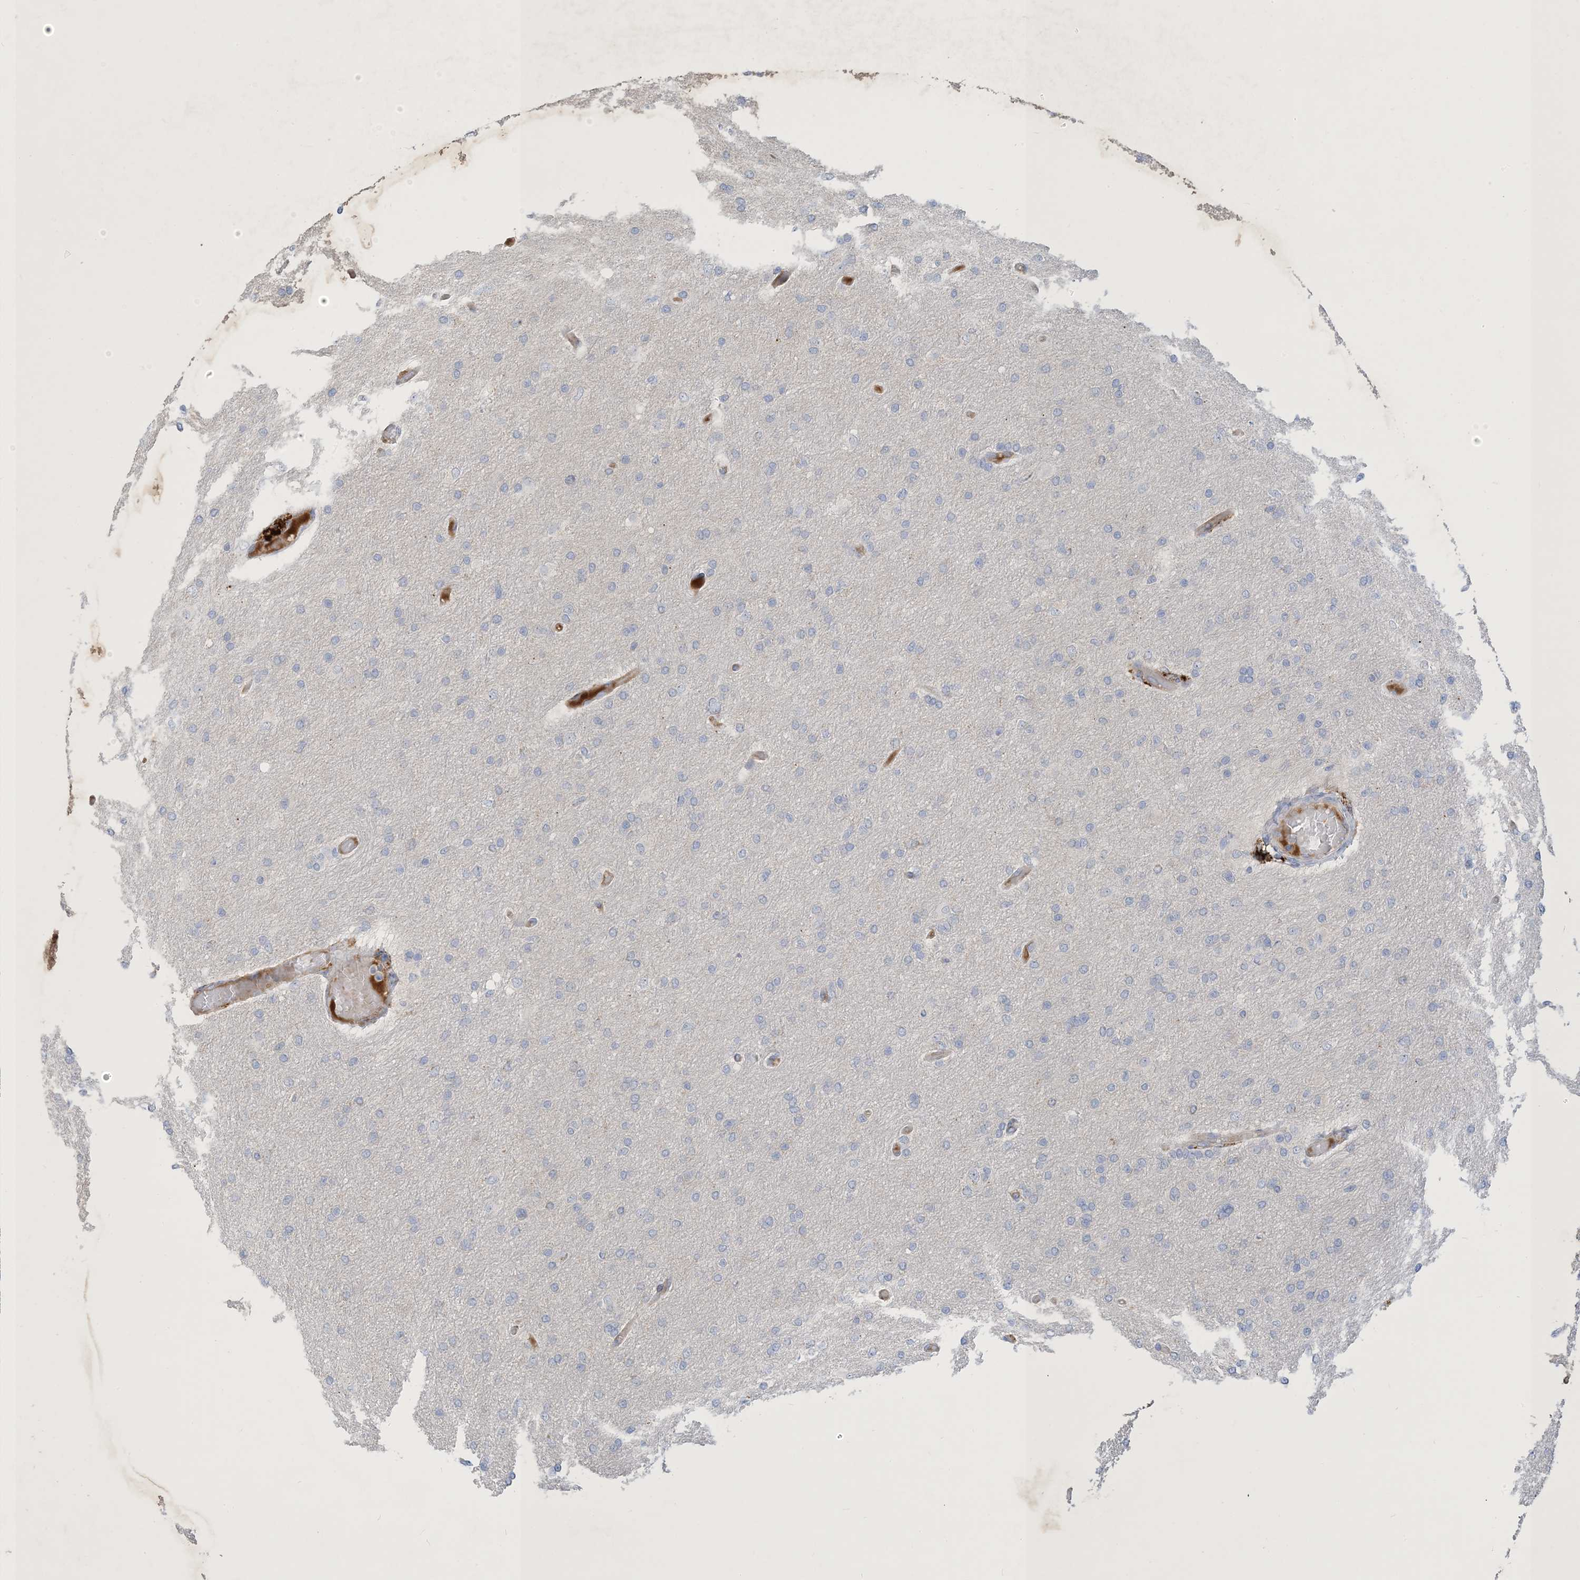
{"staining": {"intensity": "negative", "quantity": "none", "location": "none"}, "tissue": "glioma", "cell_type": "Tumor cells", "image_type": "cancer", "snomed": [{"axis": "morphology", "description": "Glioma, malignant, High grade"}, {"axis": "topography", "description": "Cerebral cortex"}], "caption": "IHC of human glioma reveals no expression in tumor cells. (Immunohistochemistry (ihc), brightfield microscopy, high magnification).", "gene": "PEAR1", "patient": {"sex": "female", "age": 36}}